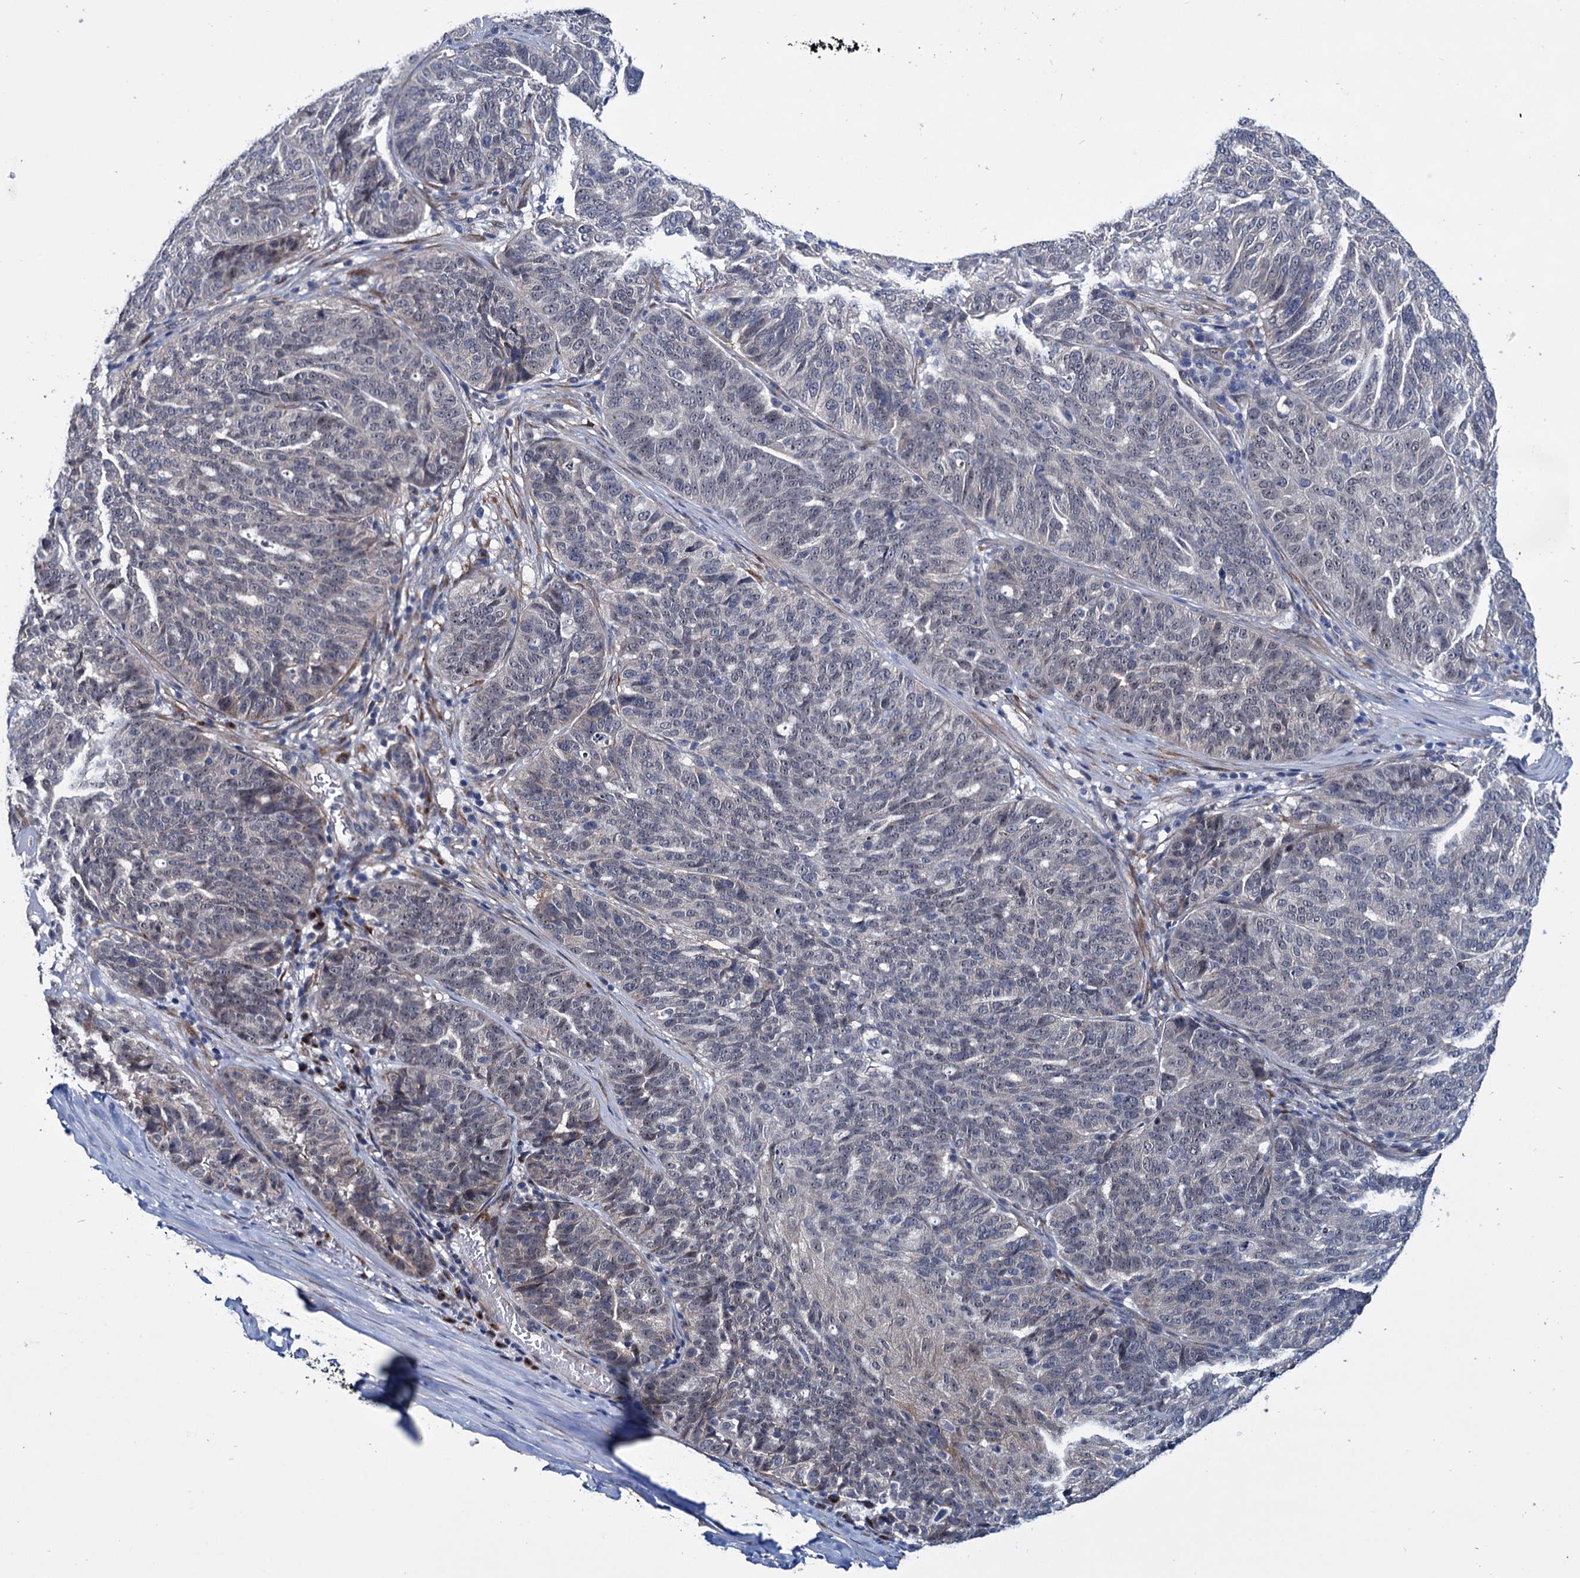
{"staining": {"intensity": "negative", "quantity": "none", "location": "none"}, "tissue": "ovarian cancer", "cell_type": "Tumor cells", "image_type": "cancer", "snomed": [{"axis": "morphology", "description": "Cystadenocarcinoma, serous, NOS"}, {"axis": "topography", "description": "Ovary"}], "caption": "Protein analysis of serous cystadenocarcinoma (ovarian) shows no significant expression in tumor cells. Nuclei are stained in blue.", "gene": "EYA4", "patient": {"sex": "female", "age": 59}}